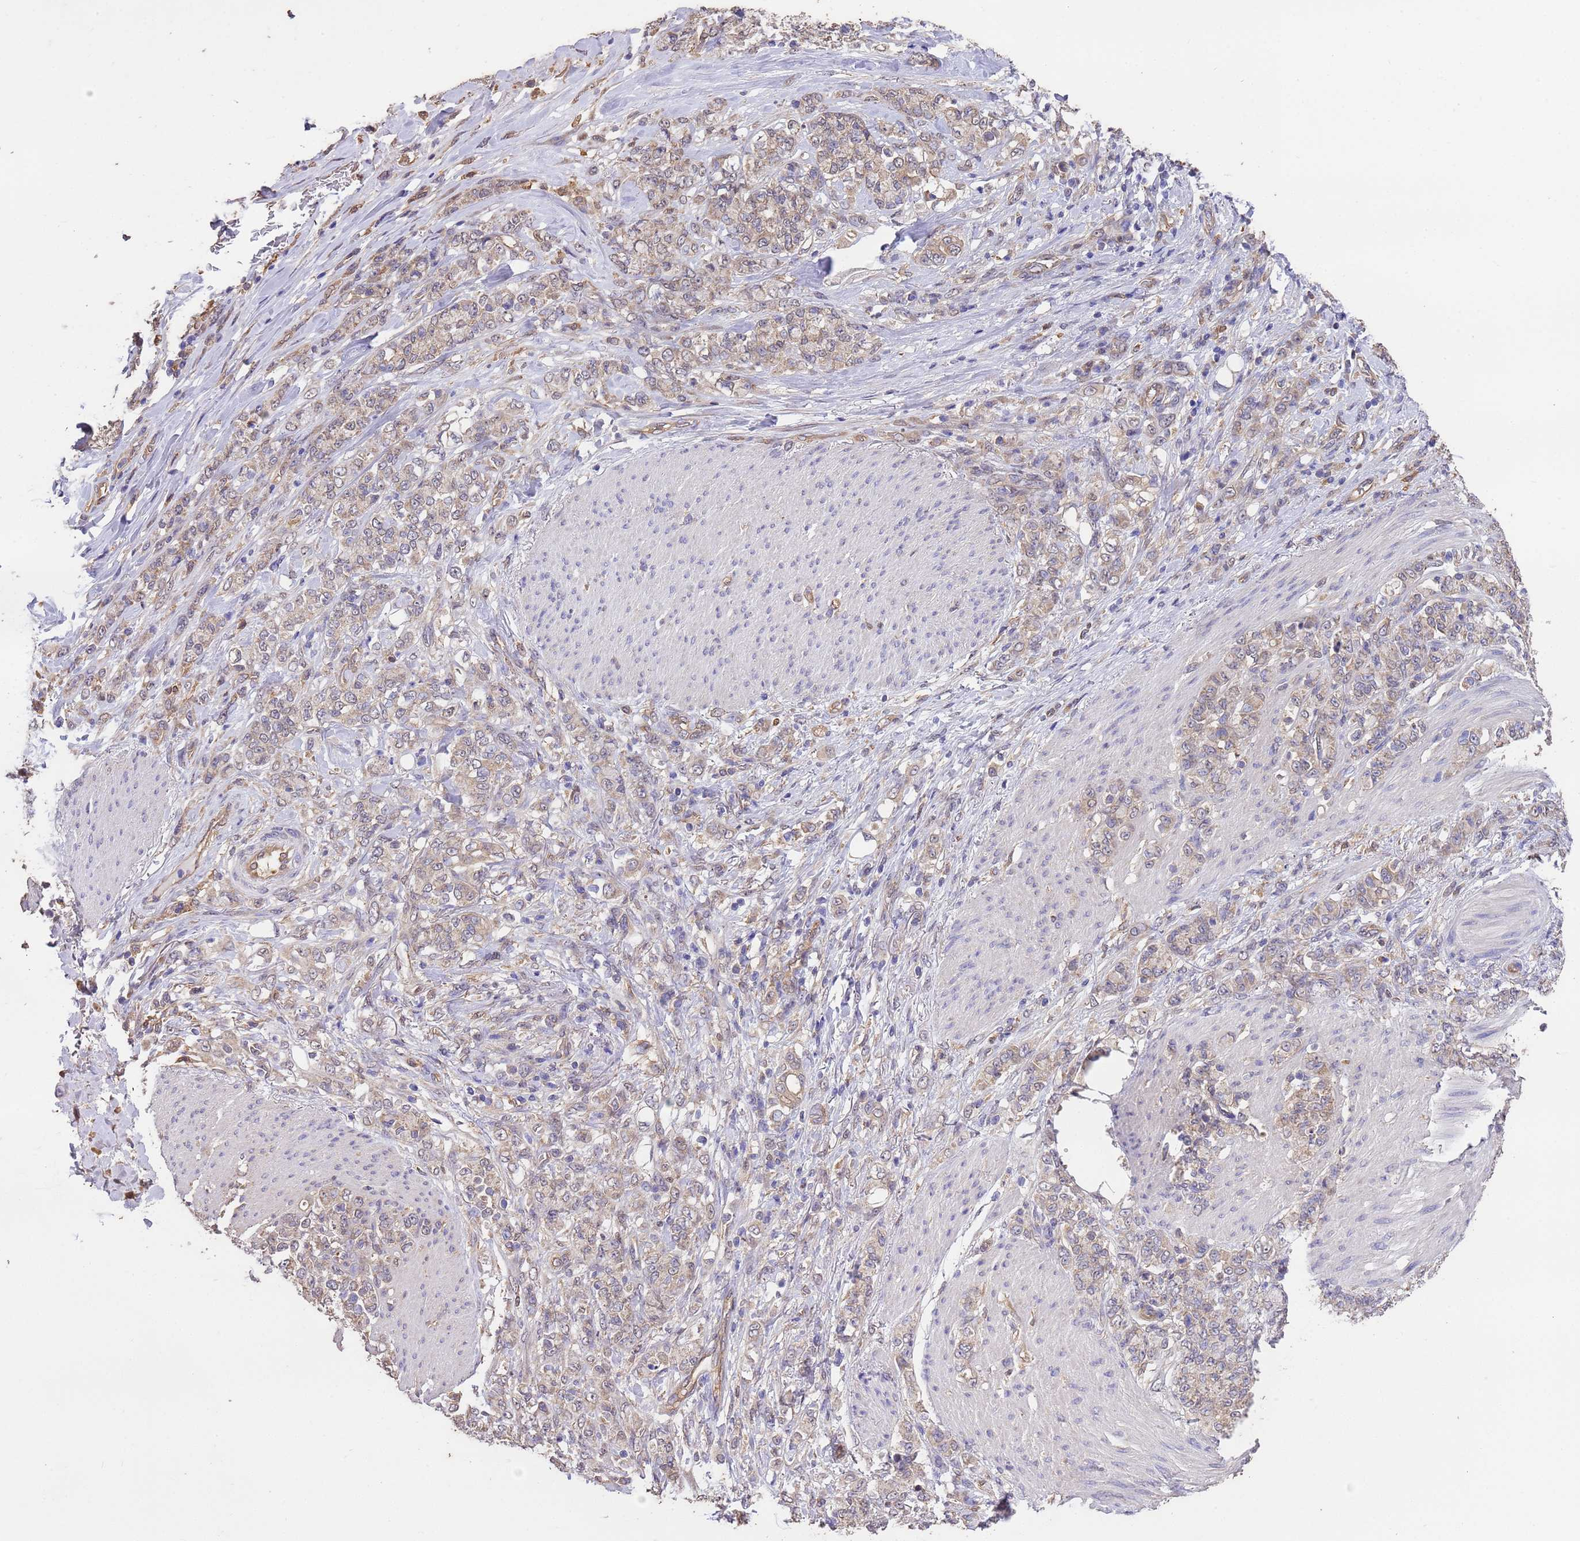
{"staining": {"intensity": "weak", "quantity": ">75%", "location": "cytoplasmic/membranous"}, "tissue": "stomach cancer", "cell_type": "Tumor cells", "image_type": "cancer", "snomed": [{"axis": "morphology", "description": "Adenocarcinoma, NOS"}, {"axis": "topography", "description": "Stomach"}], "caption": "An immunohistochemistry (IHC) histopathology image of neoplastic tissue is shown. Protein staining in brown labels weak cytoplasmic/membranous positivity in stomach cancer within tumor cells.", "gene": "NPHP1", "patient": {"sex": "female", "age": 79}}